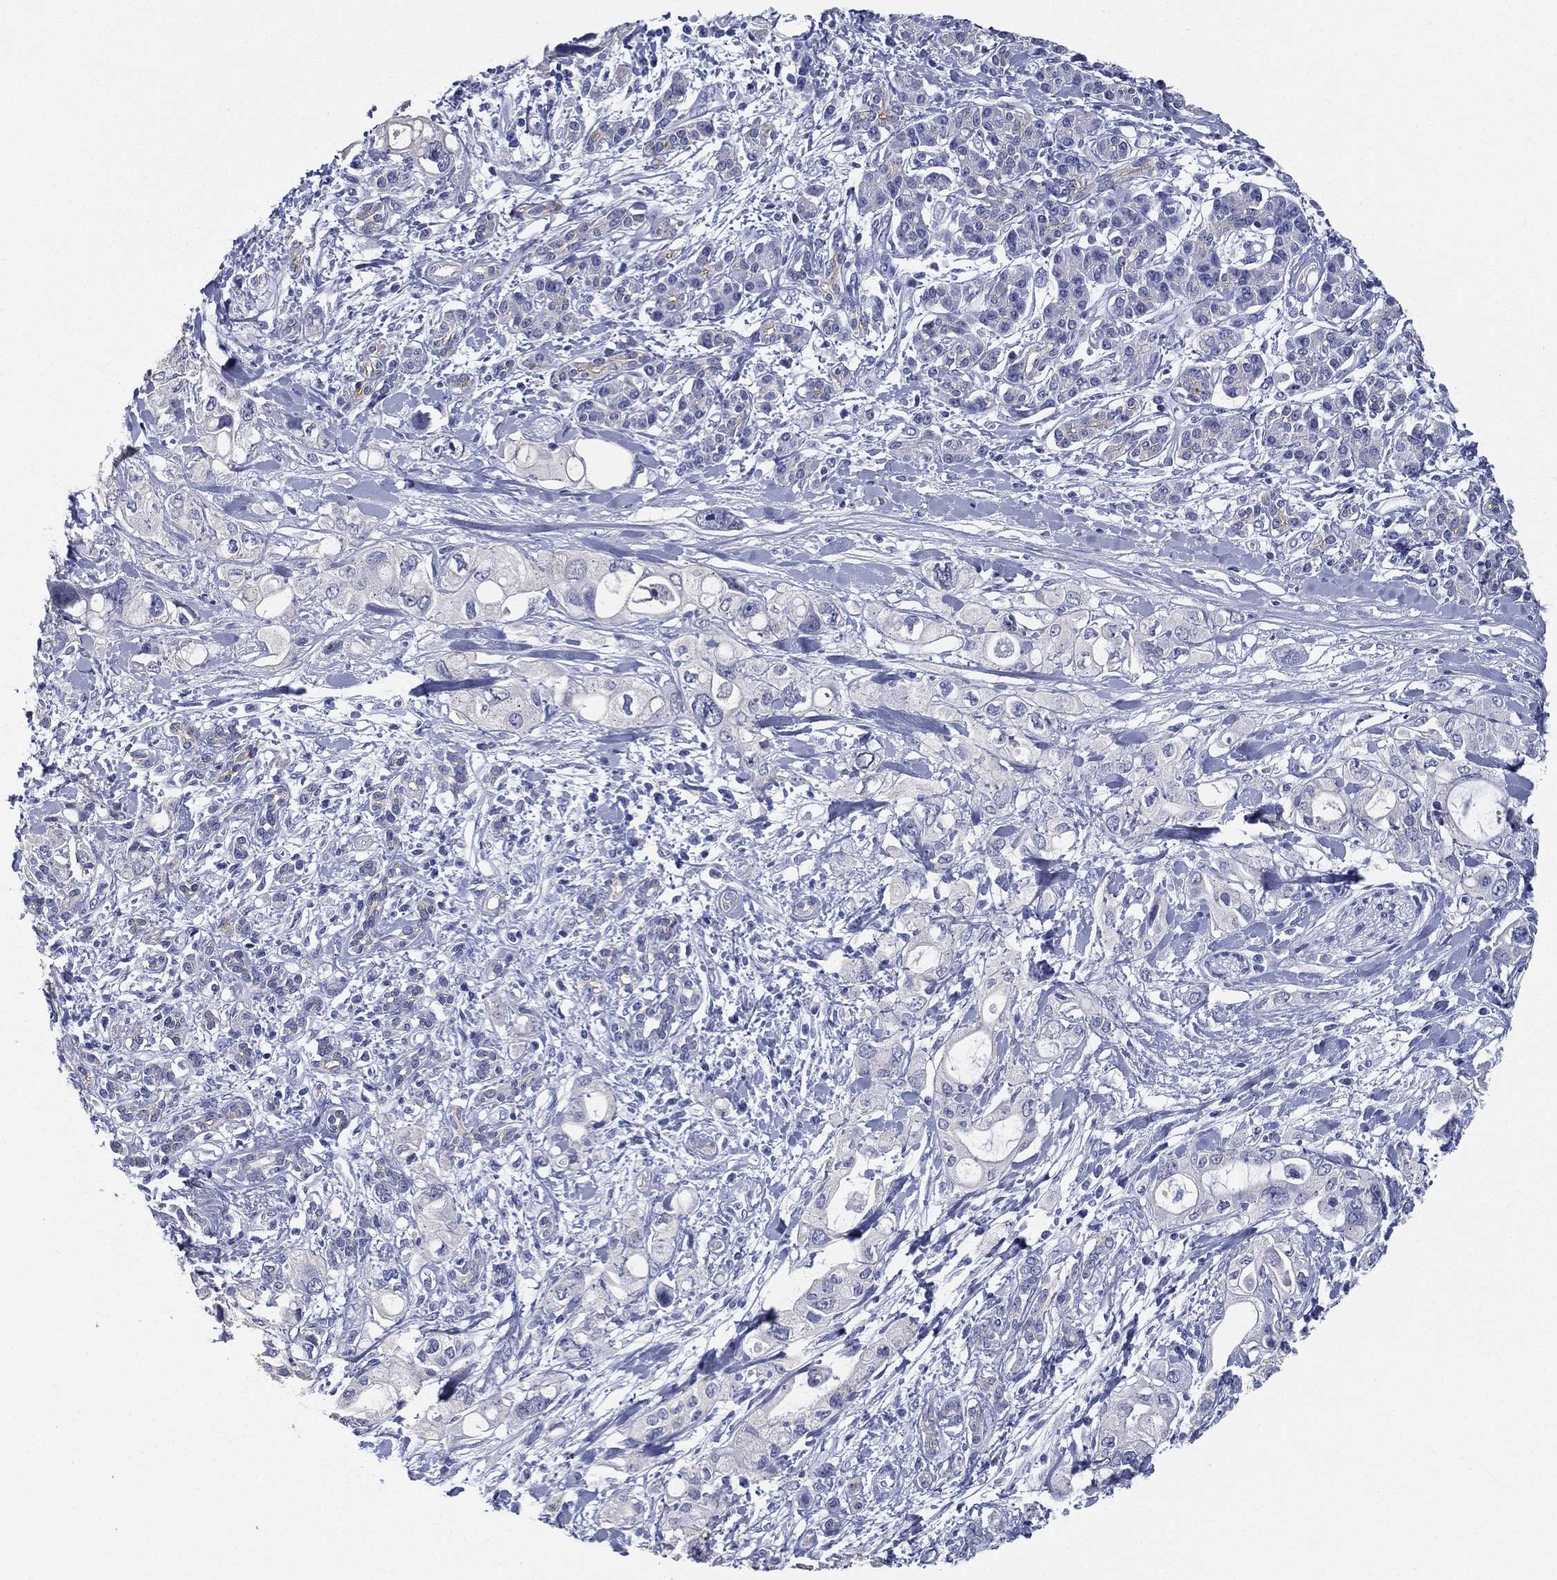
{"staining": {"intensity": "negative", "quantity": "none", "location": "none"}, "tissue": "pancreatic cancer", "cell_type": "Tumor cells", "image_type": "cancer", "snomed": [{"axis": "morphology", "description": "Adenocarcinoma, NOS"}, {"axis": "topography", "description": "Pancreas"}], "caption": "This histopathology image is of adenocarcinoma (pancreatic) stained with immunohistochemistry to label a protein in brown with the nuclei are counter-stained blue. There is no expression in tumor cells. (IHC, brightfield microscopy, high magnification).", "gene": "RSPH4A", "patient": {"sex": "female", "age": 56}}